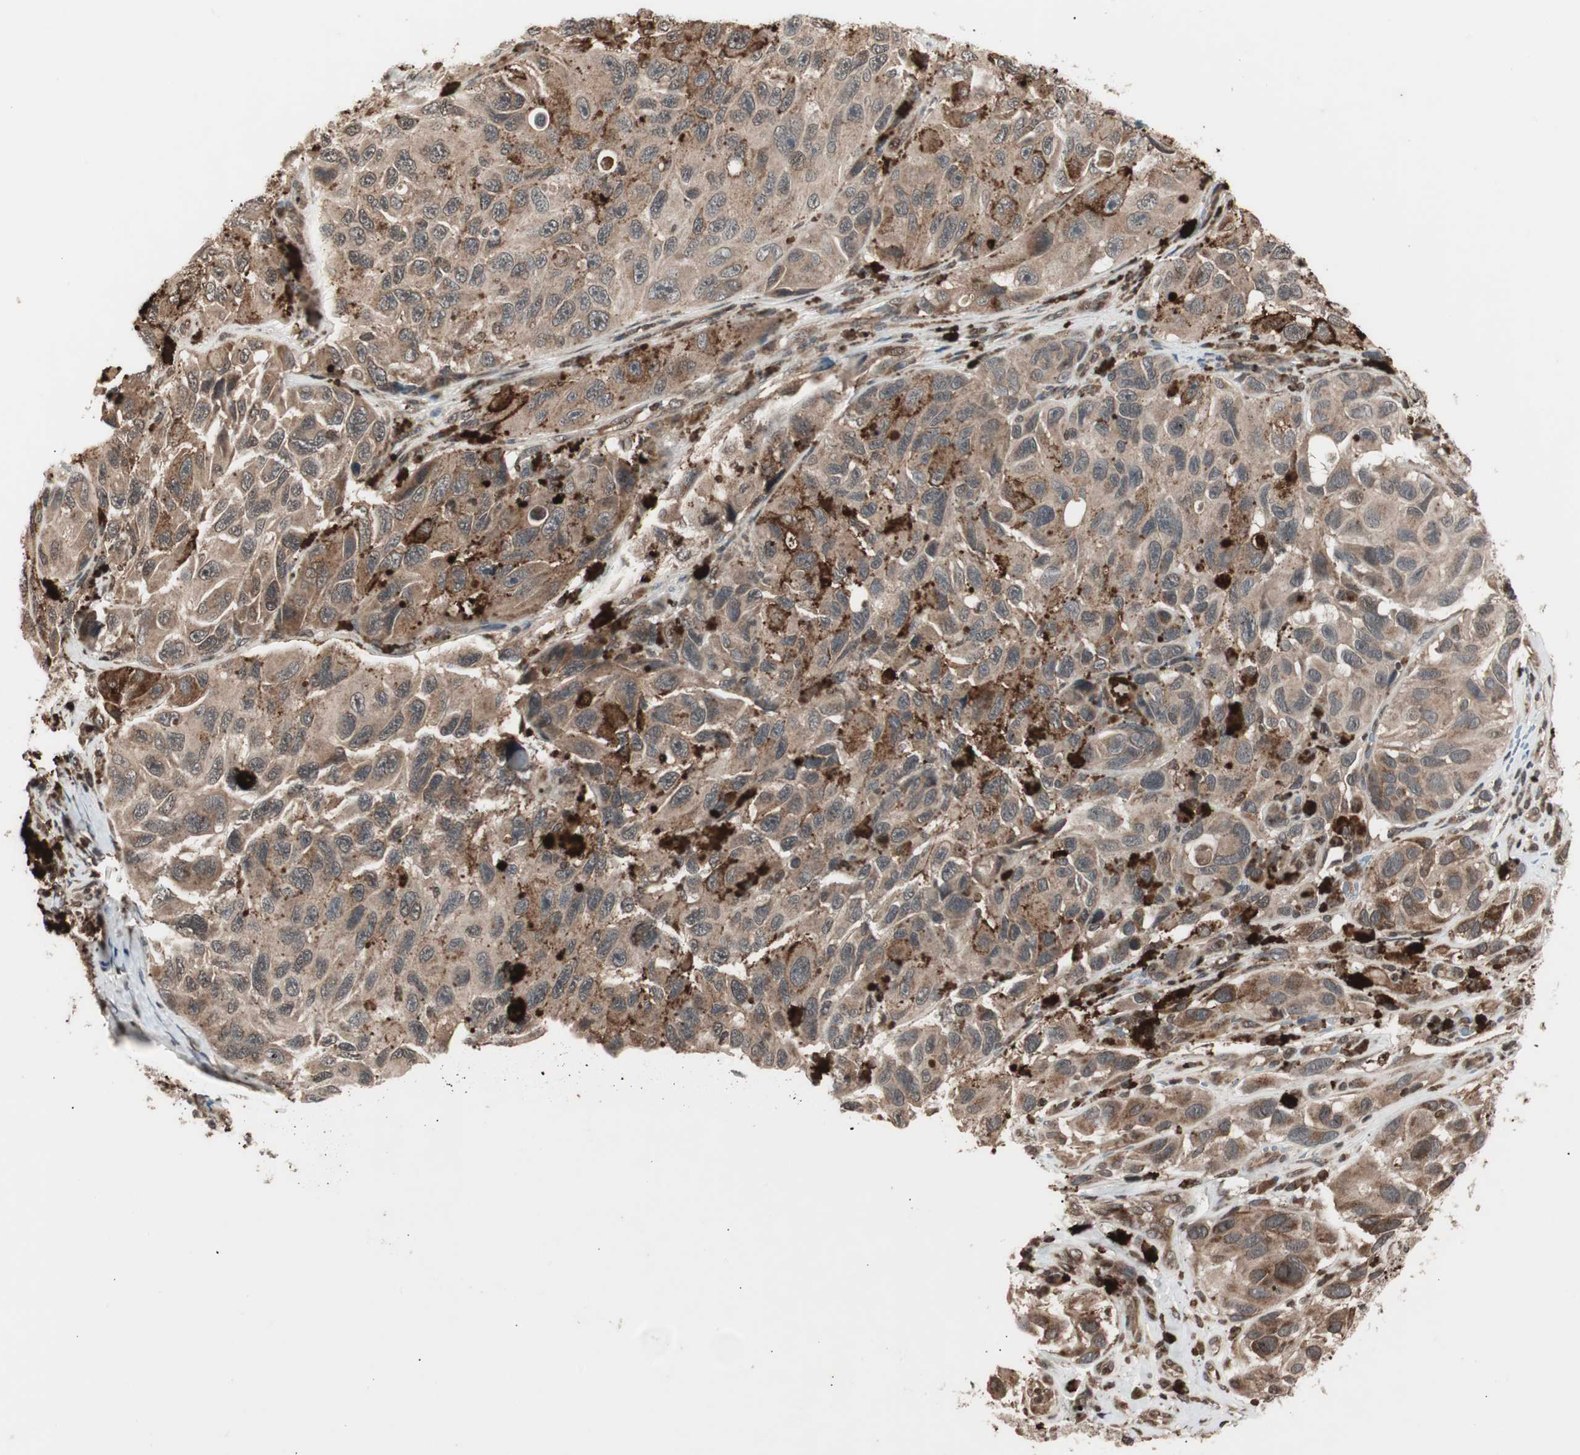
{"staining": {"intensity": "moderate", "quantity": ">75%", "location": "cytoplasmic/membranous"}, "tissue": "melanoma", "cell_type": "Tumor cells", "image_type": "cancer", "snomed": [{"axis": "morphology", "description": "Malignant melanoma, NOS"}, {"axis": "topography", "description": "Skin"}], "caption": "Immunohistochemistry of malignant melanoma reveals medium levels of moderate cytoplasmic/membranous staining in about >75% of tumor cells. The staining is performed using DAB (3,3'-diaminobenzidine) brown chromogen to label protein expression. The nuclei are counter-stained blue using hematoxylin.", "gene": "ZFC3H1", "patient": {"sex": "female", "age": 73}}